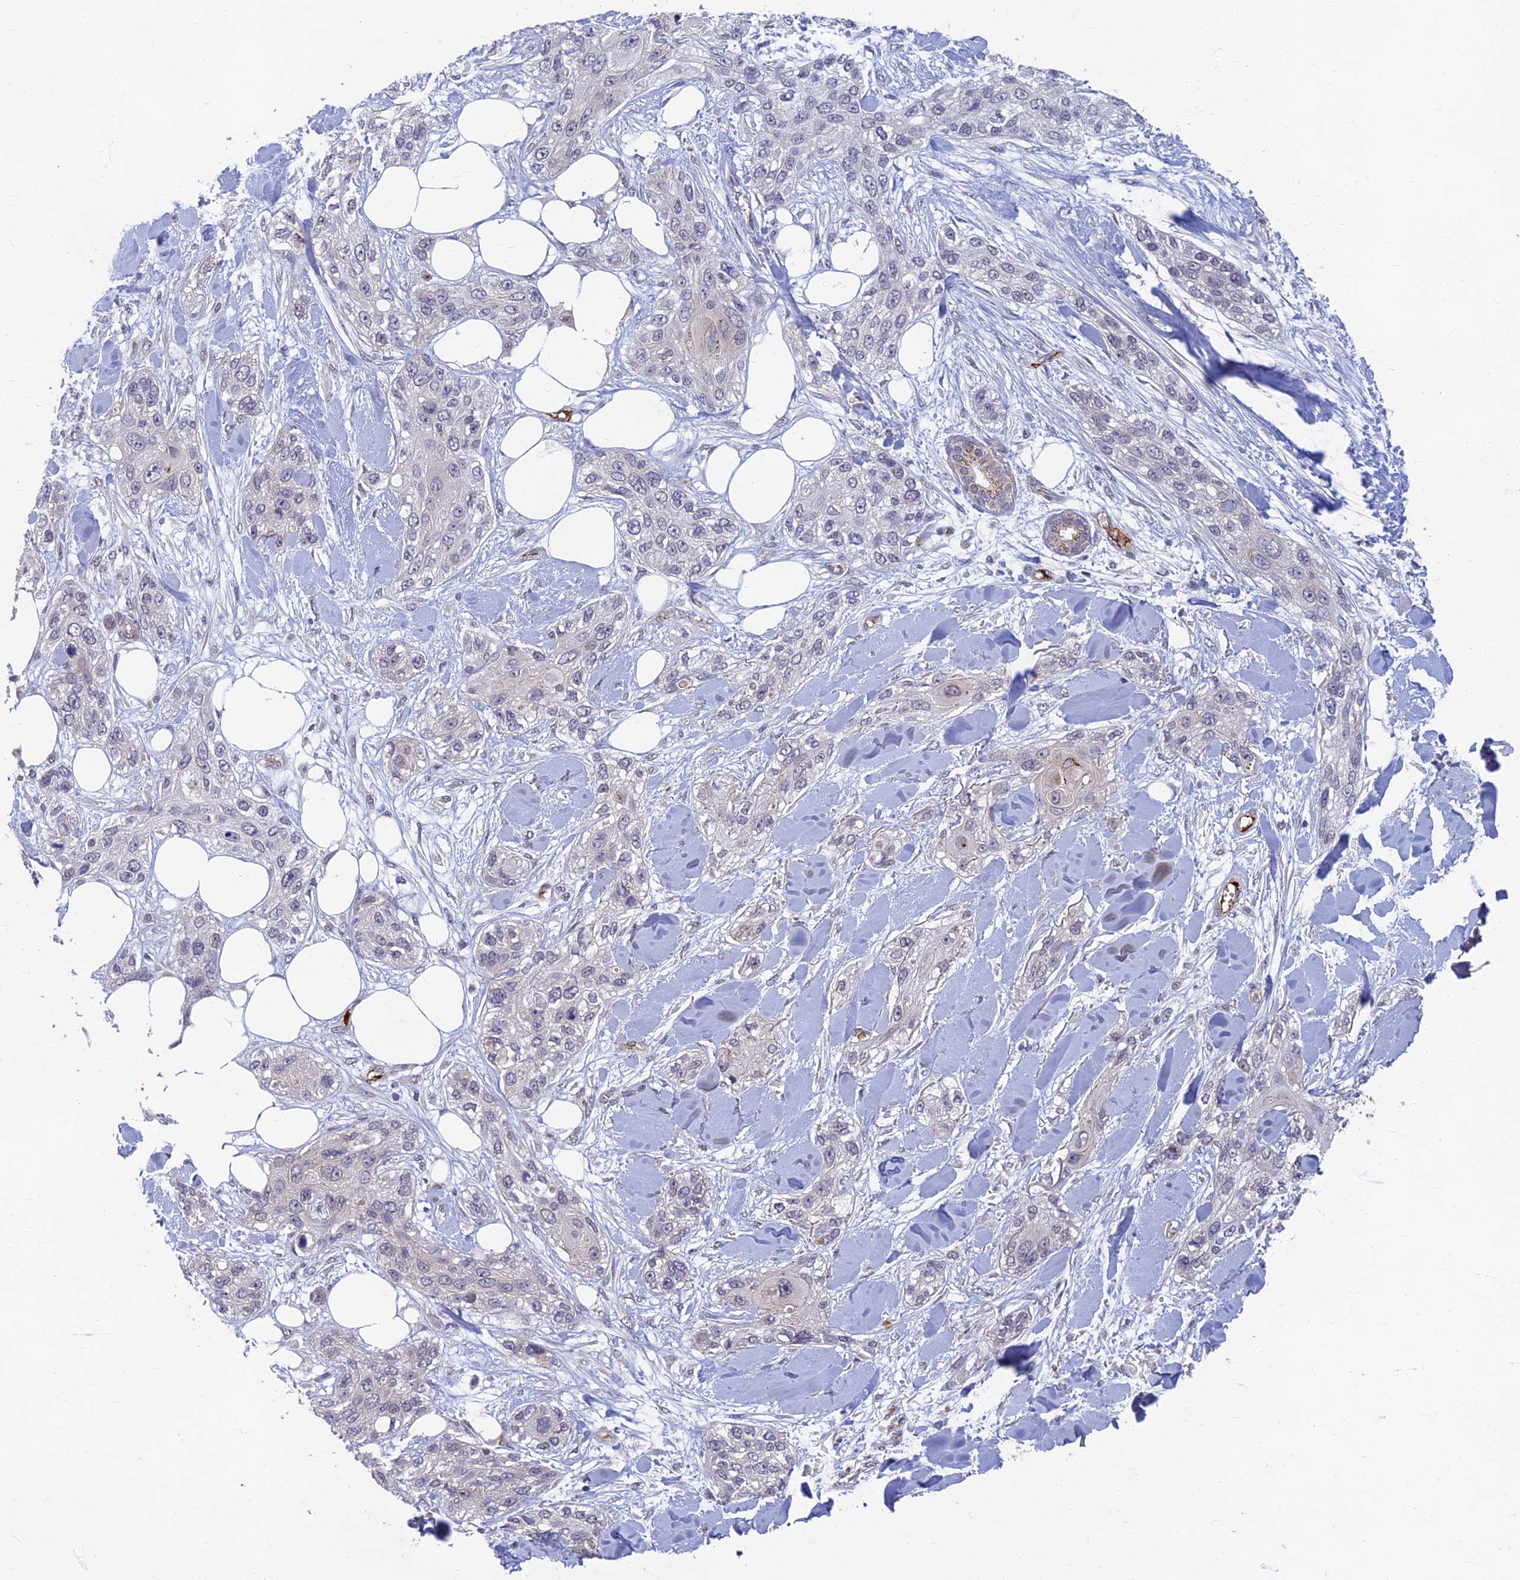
{"staining": {"intensity": "negative", "quantity": "none", "location": "none"}, "tissue": "skin cancer", "cell_type": "Tumor cells", "image_type": "cancer", "snomed": [{"axis": "morphology", "description": "Normal tissue, NOS"}, {"axis": "morphology", "description": "Squamous cell carcinoma, NOS"}, {"axis": "topography", "description": "Skin"}], "caption": "The histopathology image displays no significant staining in tumor cells of squamous cell carcinoma (skin).", "gene": "EARS2", "patient": {"sex": "male", "age": 72}}